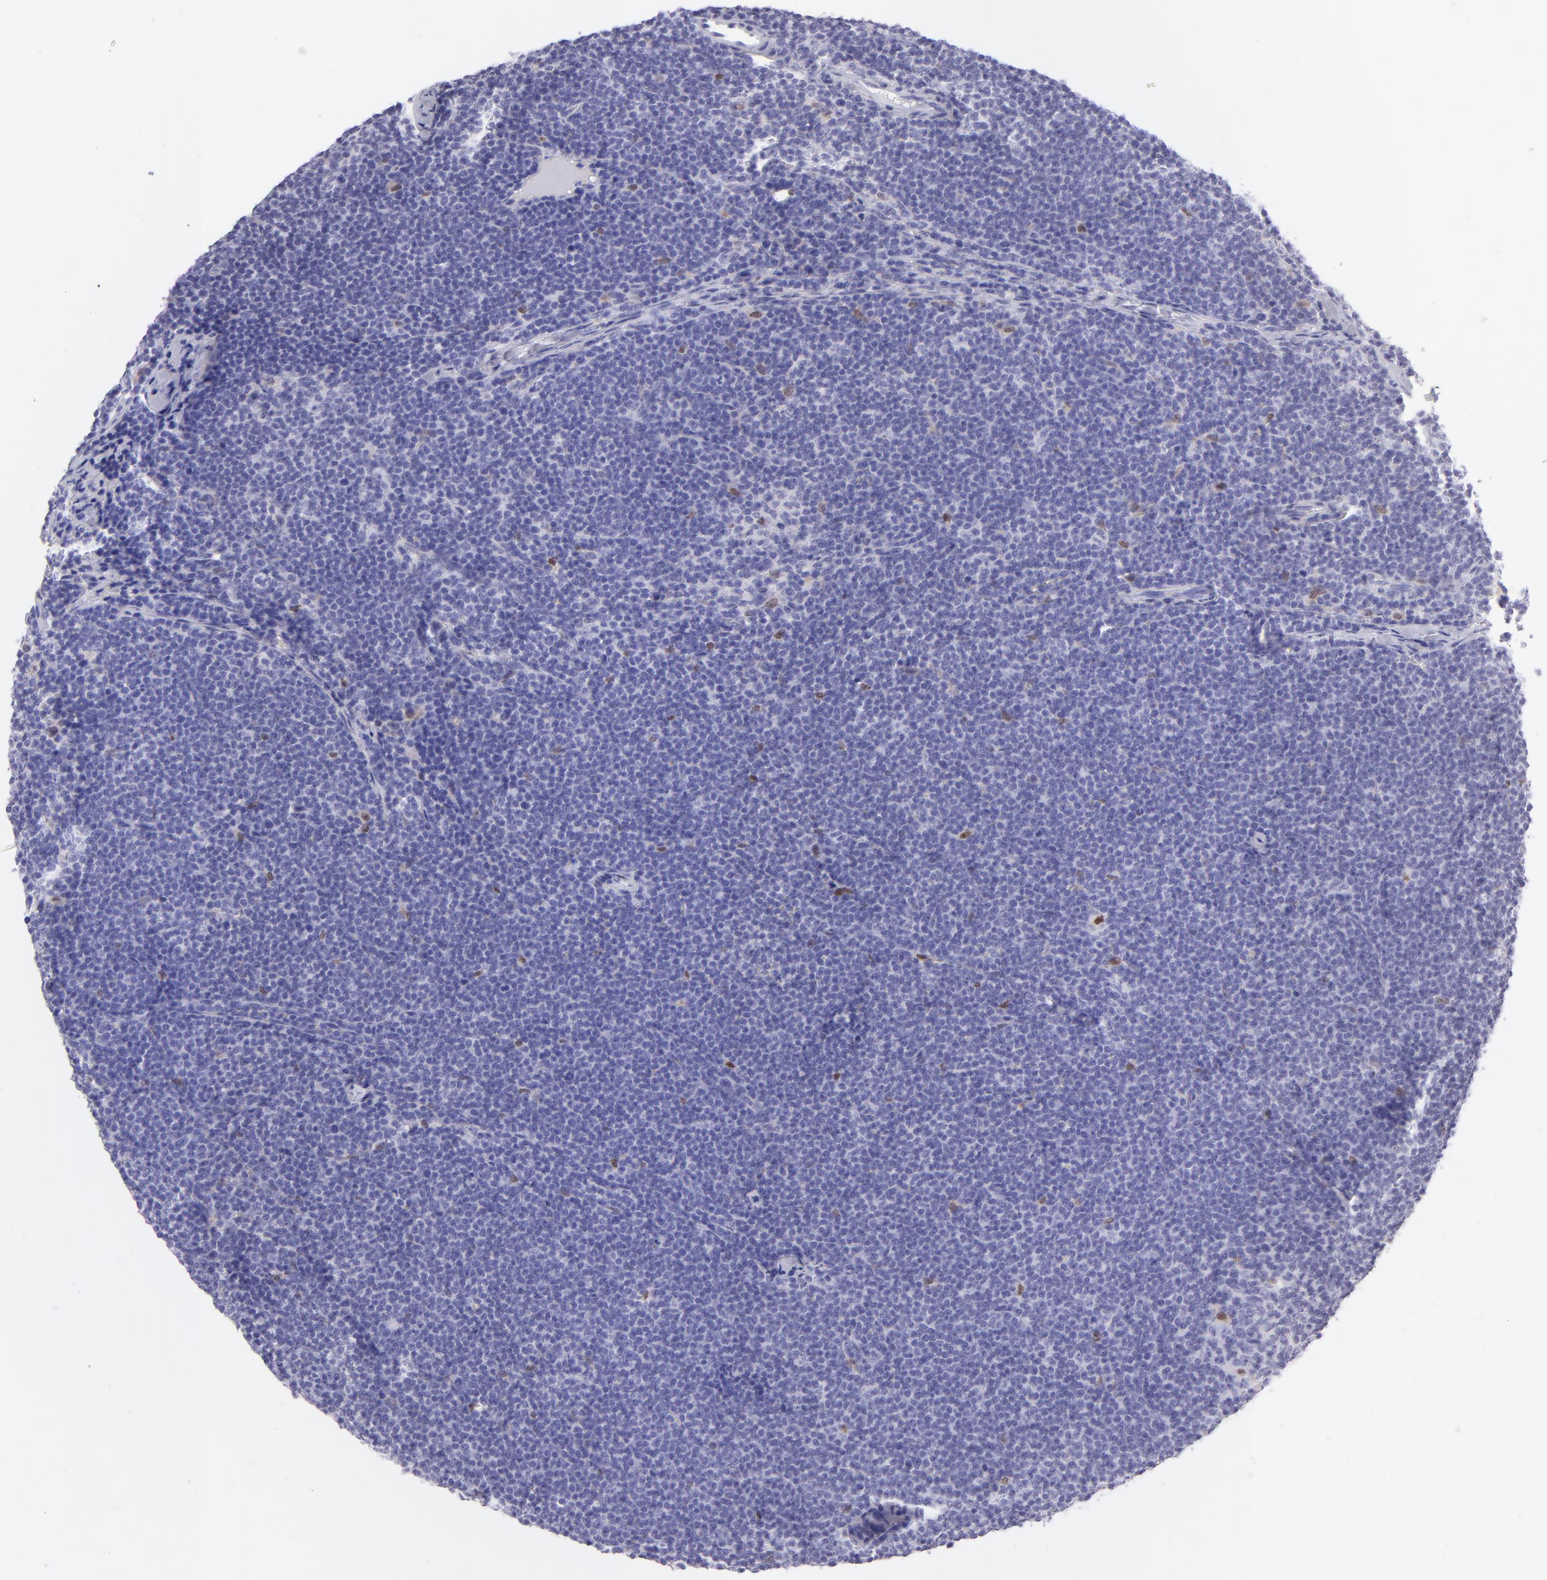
{"staining": {"intensity": "negative", "quantity": "none", "location": "none"}, "tissue": "lymphoma", "cell_type": "Tumor cells", "image_type": "cancer", "snomed": [{"axis": "morphology", "description": "Malignant lymphoma, non-Hodgkin's type, High grade"}, {"axis": "topography", "description": "Lymph node"}], "caption": "Protein analysis of malignant lymphoma, non-Hodgkin's type (high-grade) demonstrates no significant positivity in tumor cells.", "gene": "MITF", "patient": {"sex": "female", "age": 58}}